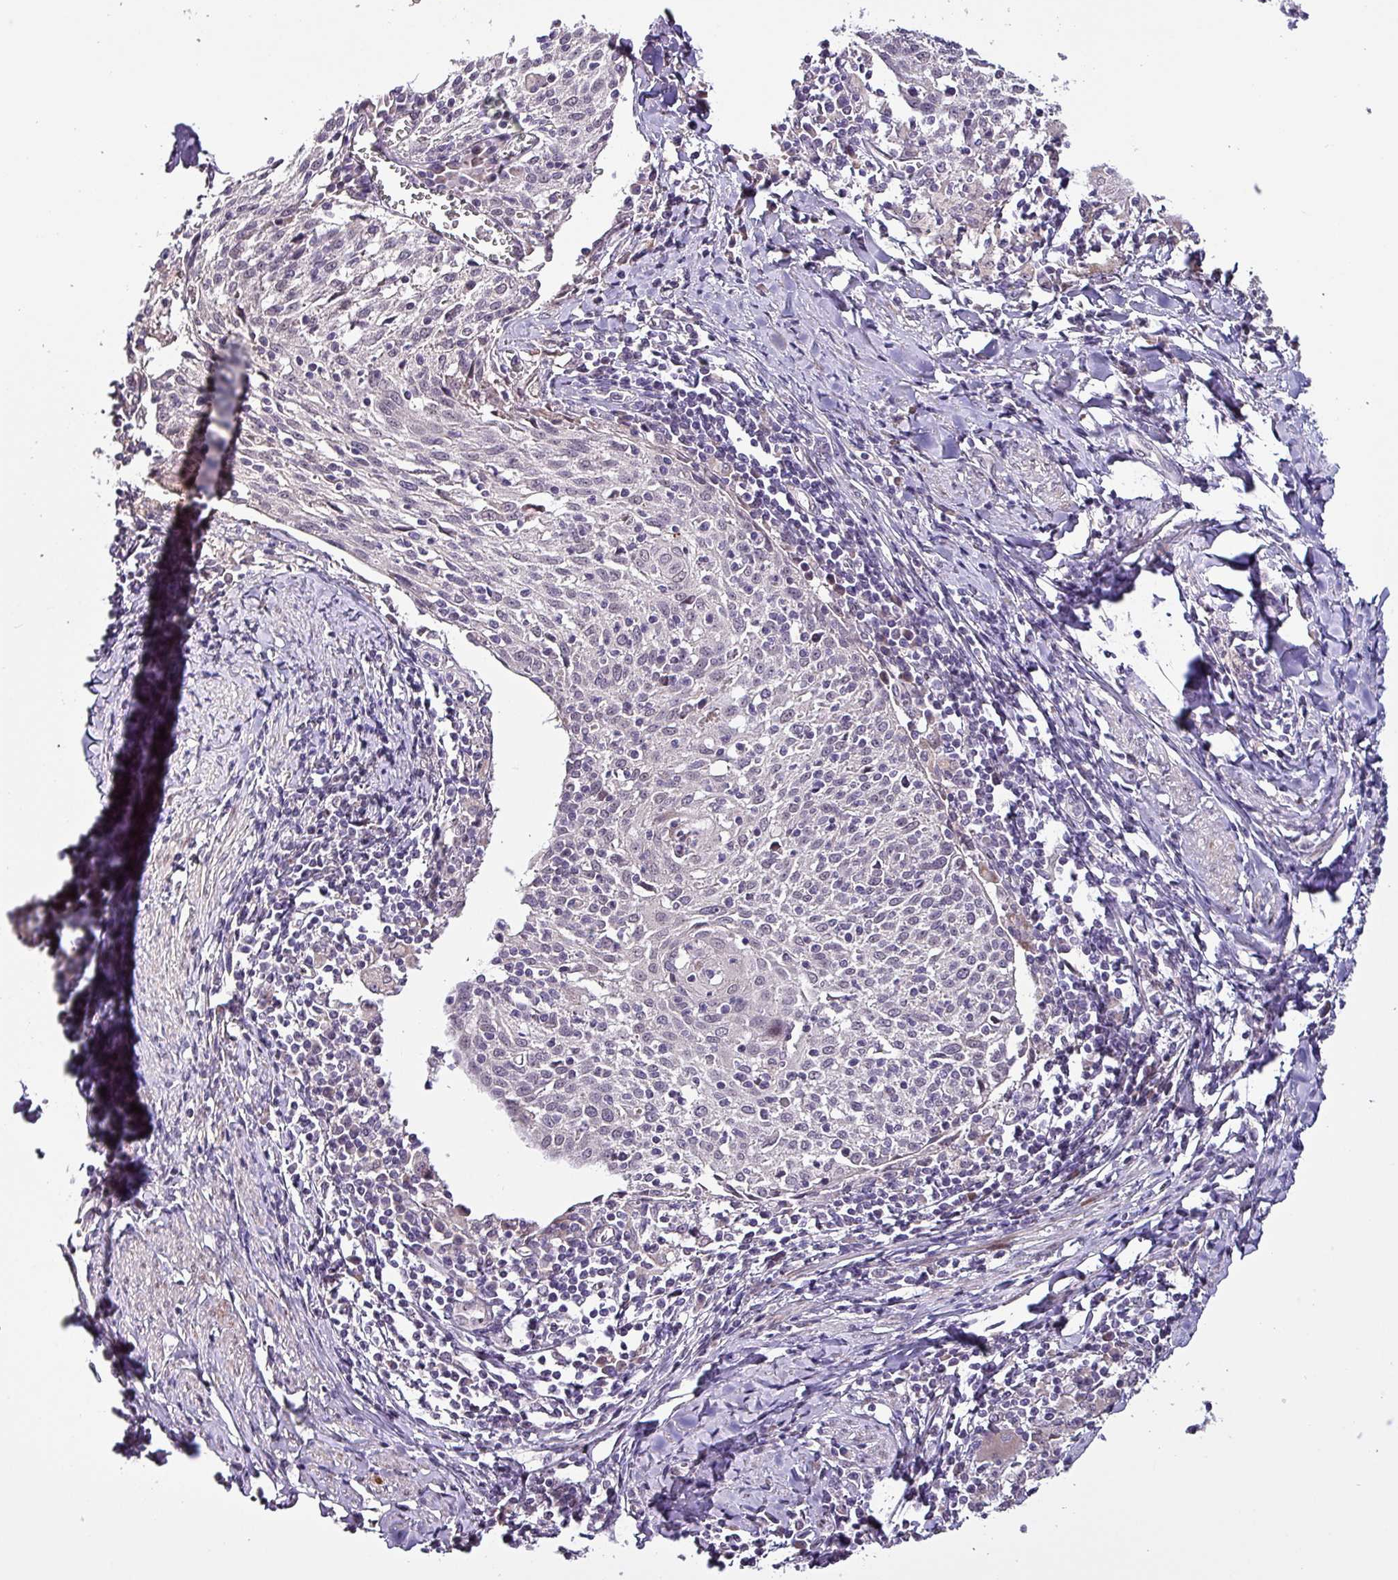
{"staining": {"intensity": "negative", "quantity": "none", "location": "none"}, "tissue": "cervical cancer", "cell_type": "Tumor cells", "image_type": "cancer", "snomed": [{"axis": "morphology", "description": "Squamous cell carcinoma, NOS"}, {"axis": "topography", "description": "Cervix"}], "caption": "Immunohistochemistry (IHC) histopathology image of neoplastic tissue: human cervical squamous cell carcinoma stained with DAB demonstrates no significant protein staining in tumor cells.", "gene": "GRAPL", "patient": {"sex": "female", "age": 52}}